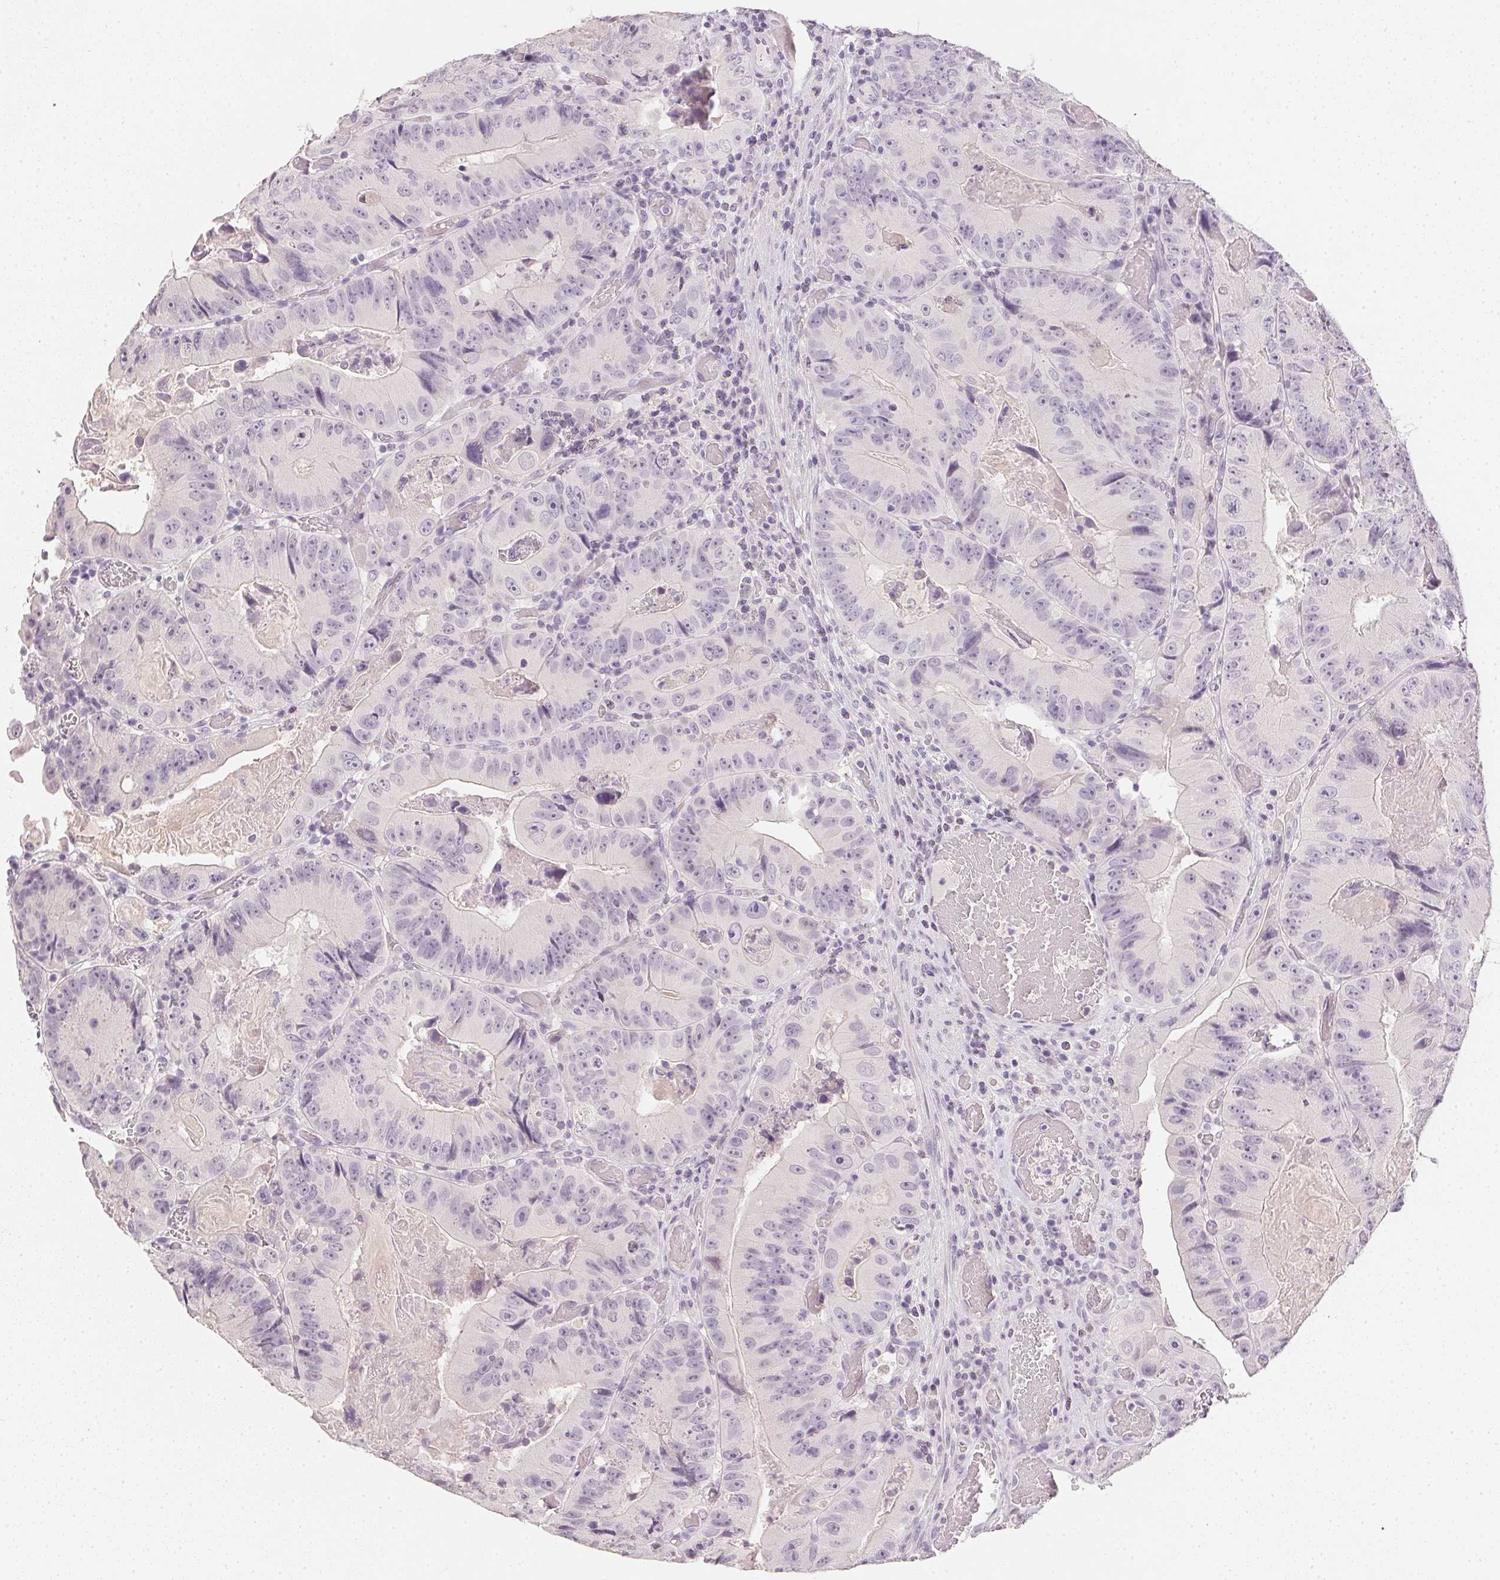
{"staining": {"intensity": "negative", "quantity": "none", "location": "none"}, "tissue": "colorectal cancer", "cell_type": "Tumor cells", "image_type": "cancer", "snomed": [{"axis": "morphology", "description": "Adenocarcinoma, NOS"}, {"axis": "topography", "description": "Colon"}], "caption": "Immunohistochemistry micrograph of colorectal cancer (adenocarcinoma) stained for a protein (brown), which shows no positivity in tumor cells.", "gene": "PPY", "patient": {"sex": "female", "age": 86}}